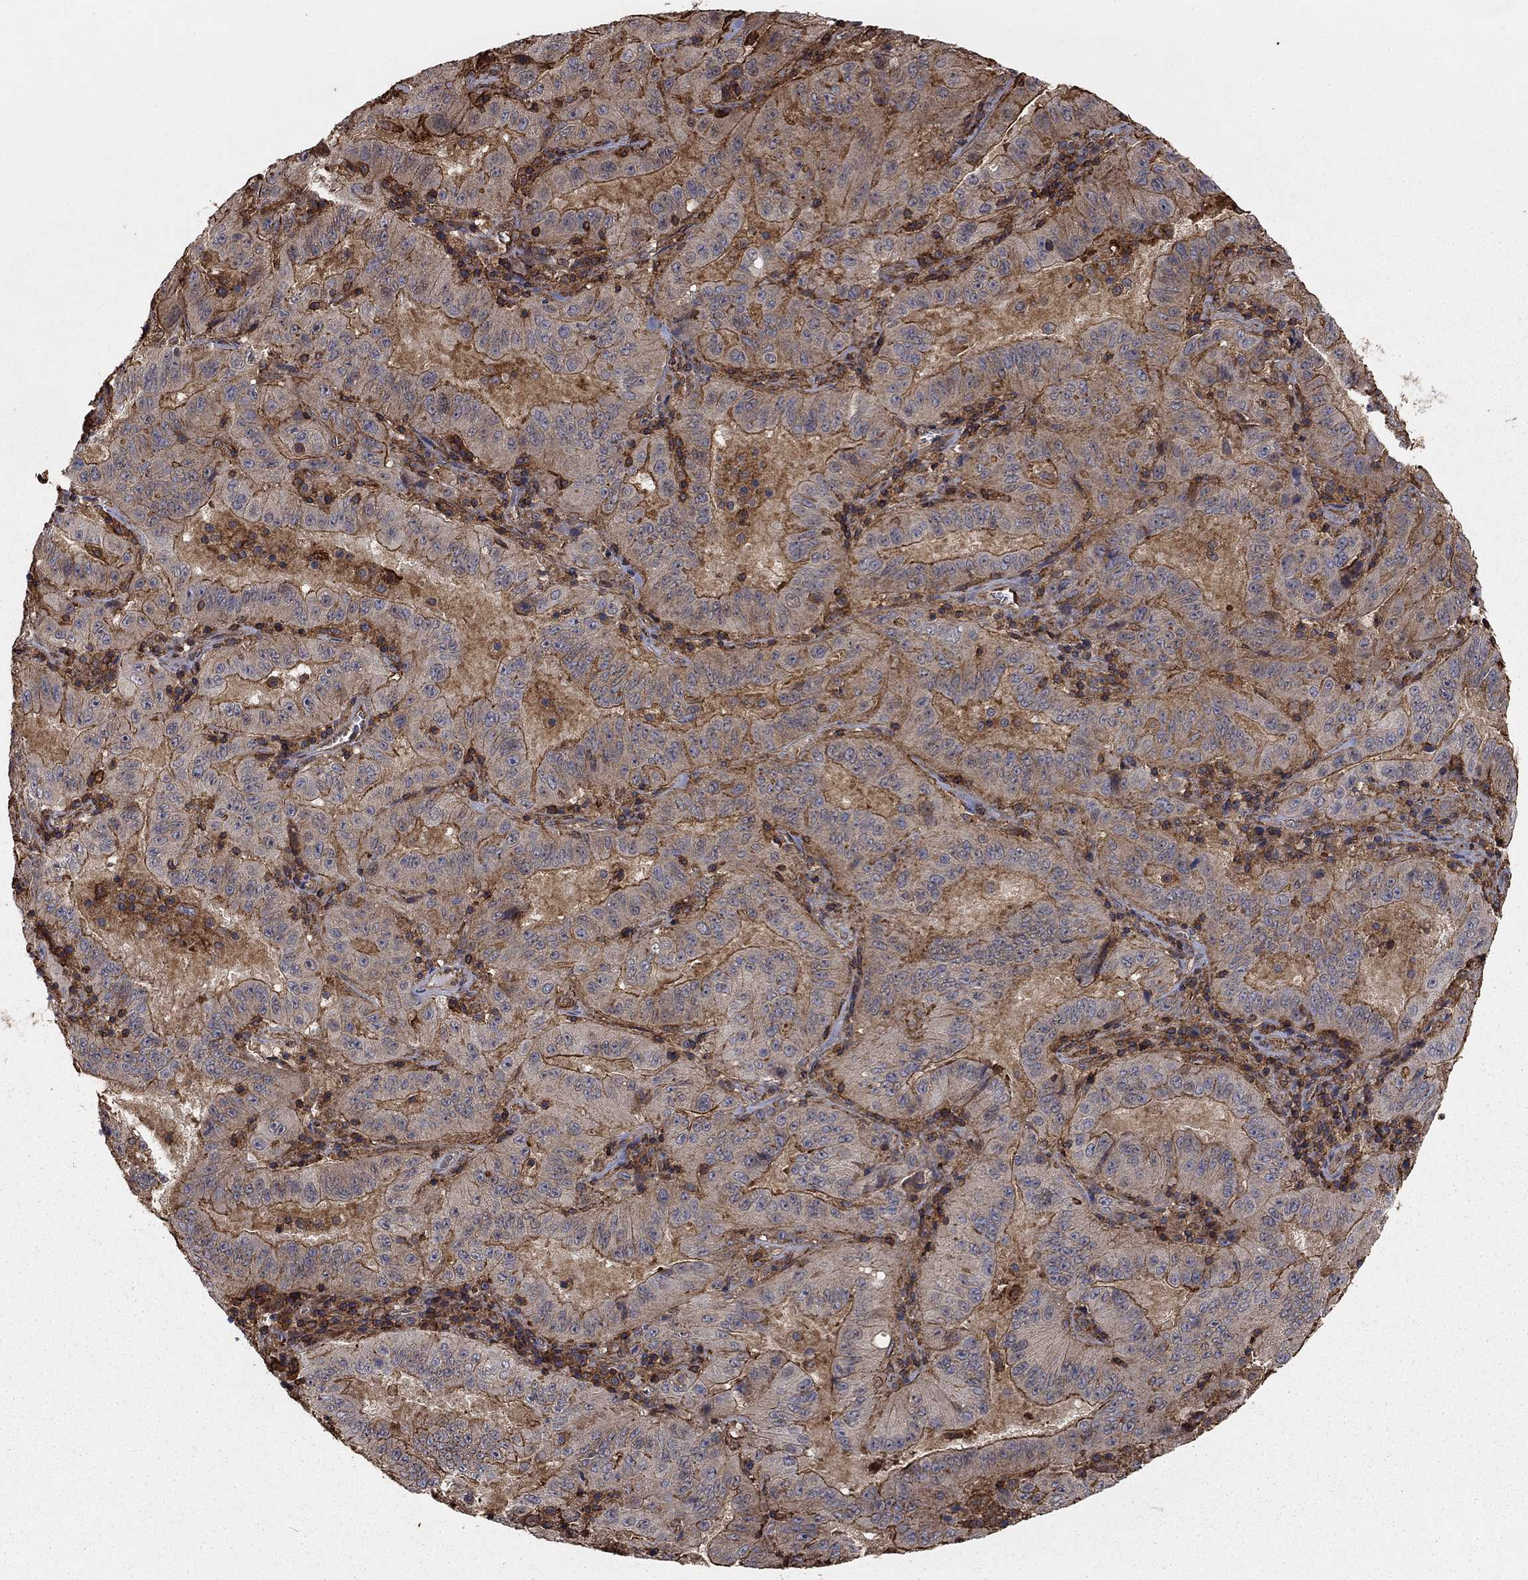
{"staining": {"intensity": "weak", "quantity": "25%-75%", "location": "cytoplasmic/membranous"}, "tissue": "pancreatic cancer", "cell_type": "Tumor cells", "image_type": "cancer", "snomed": [{"axis": "morphology", "description": "Adenocarcinoma, NOS"}, {"axis": "topography", "description": "Pancreas"}], "caption": "Protein staining reveals weak cytoplasmic/membranous expression in about 25%-75% of tumor cells in adenocarcinoma (pancreatic). The staining is performed using DAB (3,3'-diaminobenzidine) brown chromogen to label protein expression. The nuclei are counter-stained blue using hematoxylin.", "gene": "HABP4", "patient": {"sex": "male", "age": 63}}